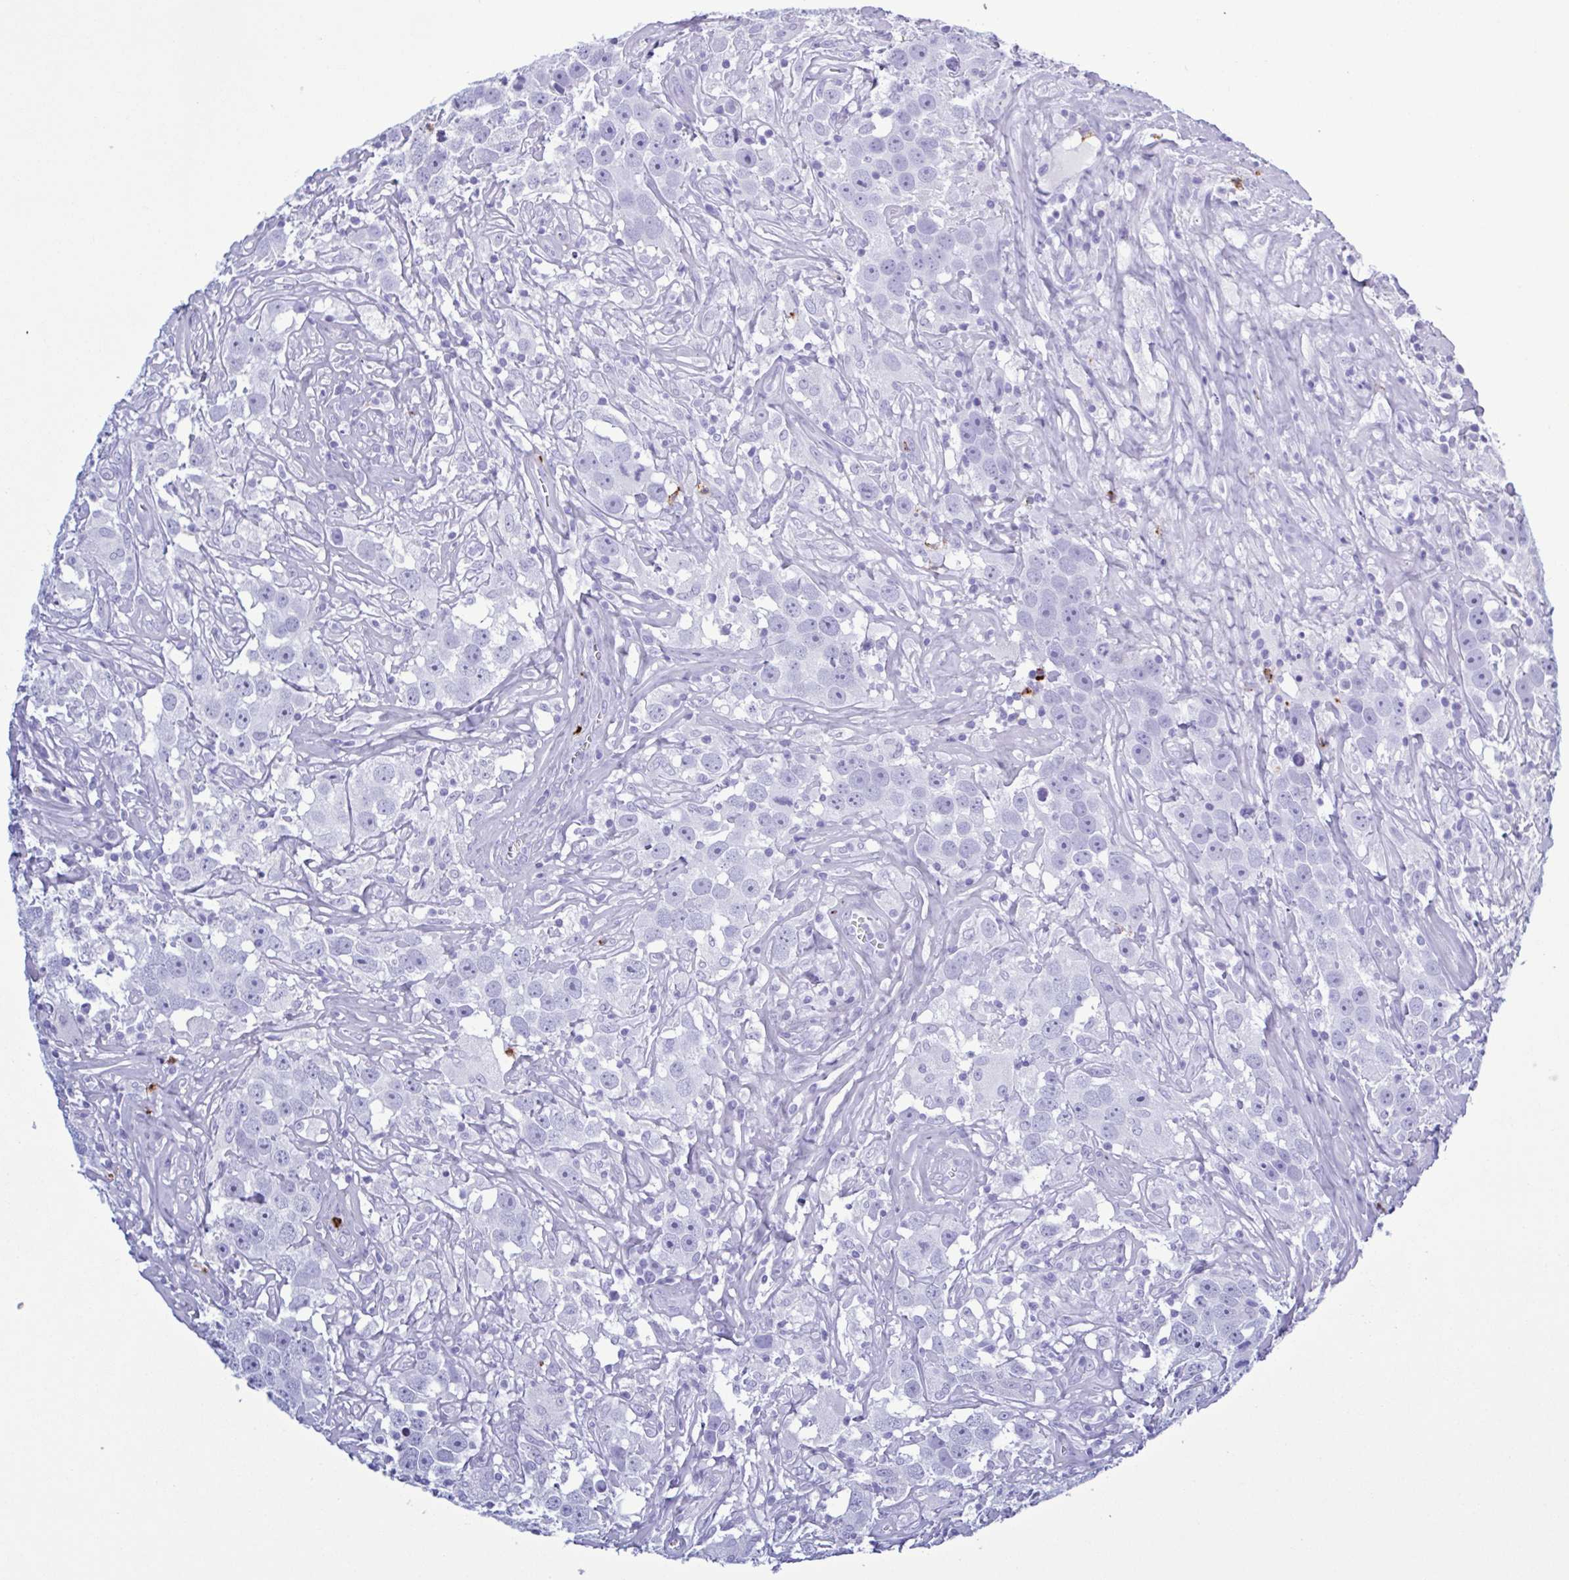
{"staining": {"intensity": "negative", "quantity": "none", "location": "none"}, "tissue": "testis cancer", "cell_type": "Tumor cells", "image_type": "cancer", "snomed": [{"axis": "morphology", "description": "Seminoma, NOS"}, {"axis": "topography", "description": "Testis"}], "caption": "This is an IHC histopathology image of testis seminoma. There is no staining in tumor cells.", "gene": "LTF", "patient": {"sex": "male", "age": 49}}